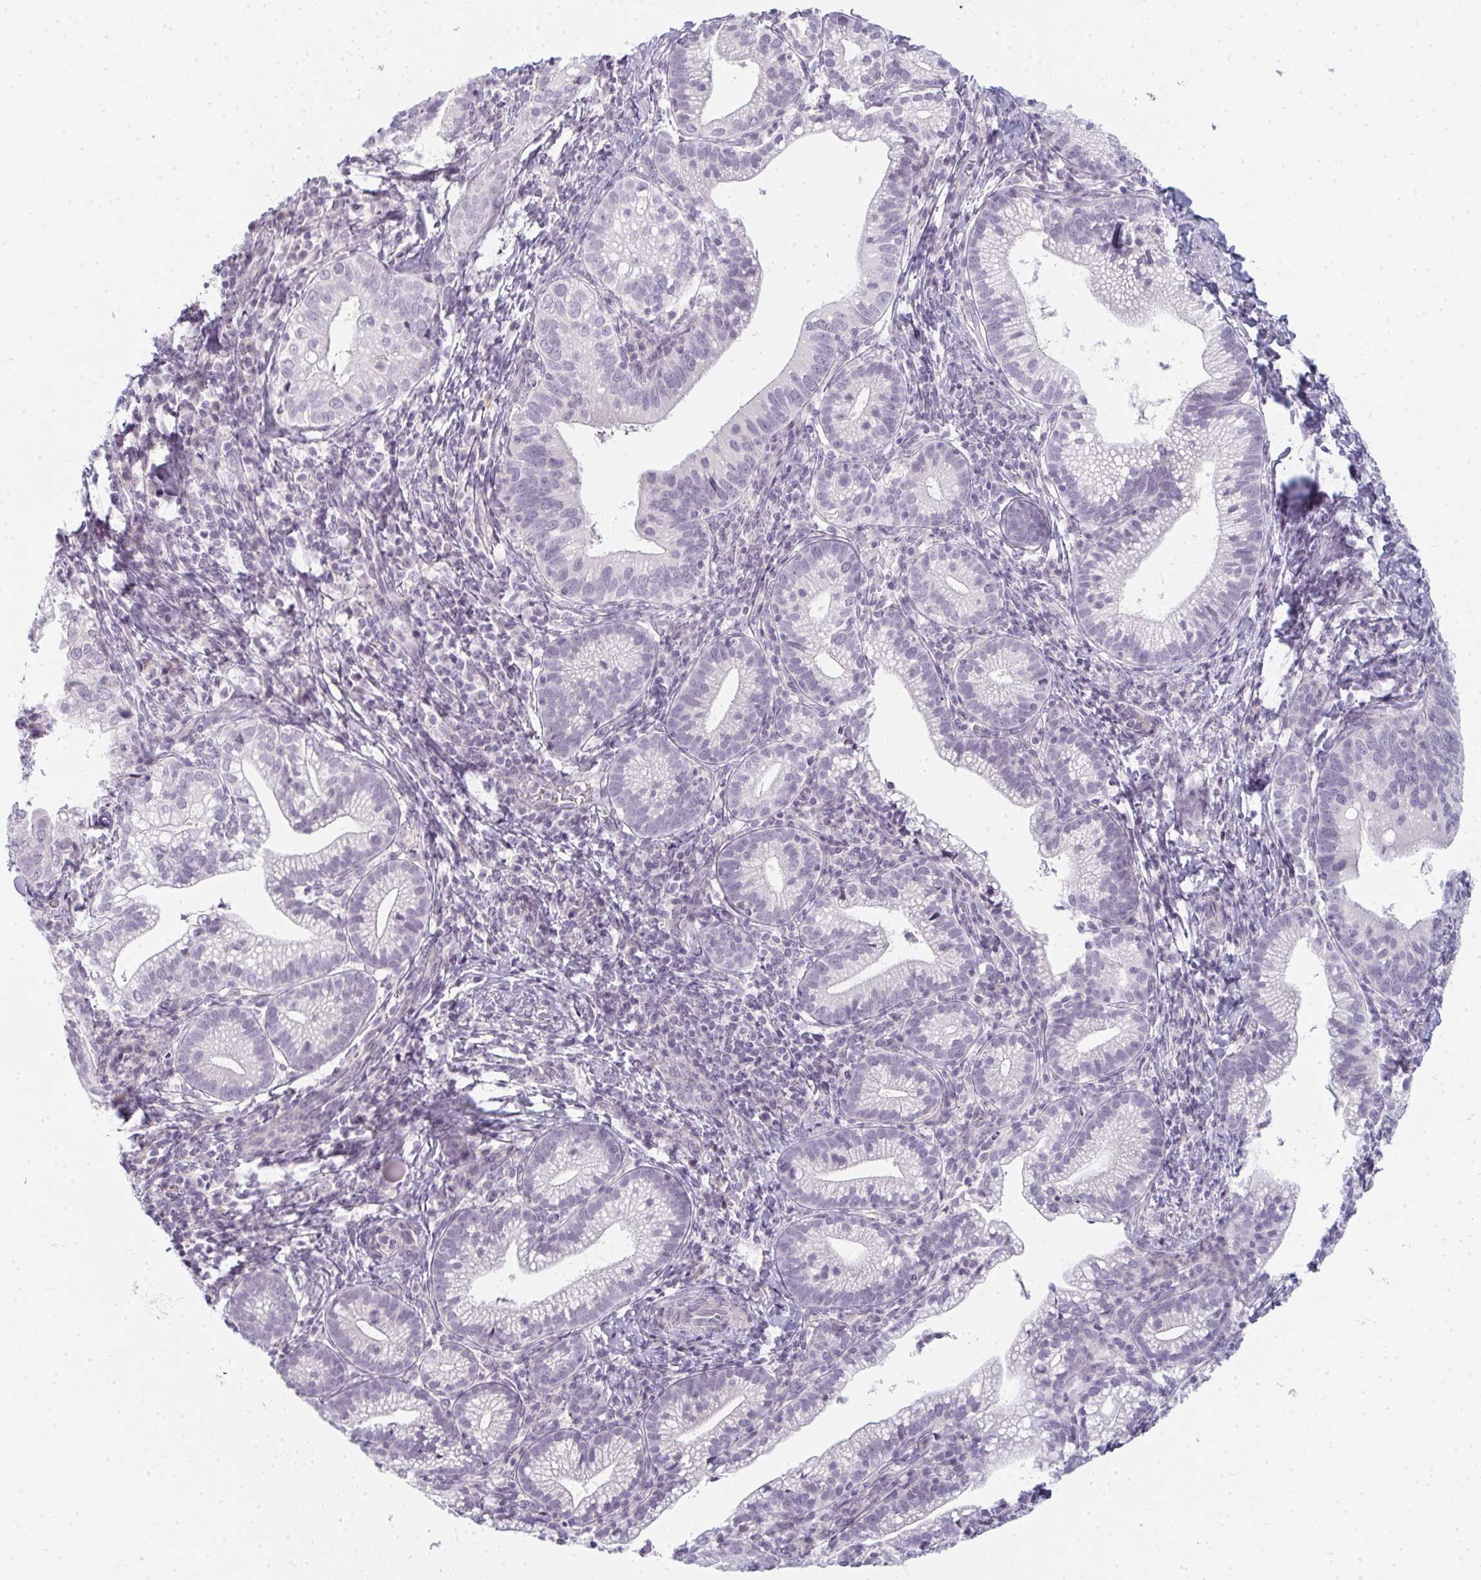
{"staining": {"intensity": "negative", "quantity": "none", "location": "none"}, "tissue": "cervical cancer", "cell_type": "Tumor cells", "image_type": "cancer", "snomed": [{"axis": "morphology", "description": "Normal tissue, NOS"}, {"axis": "morphology", "description": "Adenocarcinoma, NOS"}, {"axis": "topography", "description": "Cervix"}], "caption": "Immunohistochemistry histopathology image of neoplastic tissue: human cervical adenocarcinoma stained with DAB demonstrates no significant protein positivity in tumor cells.", "gene": "RBBP6", "patient": {"sex": "female", "age": 44}}